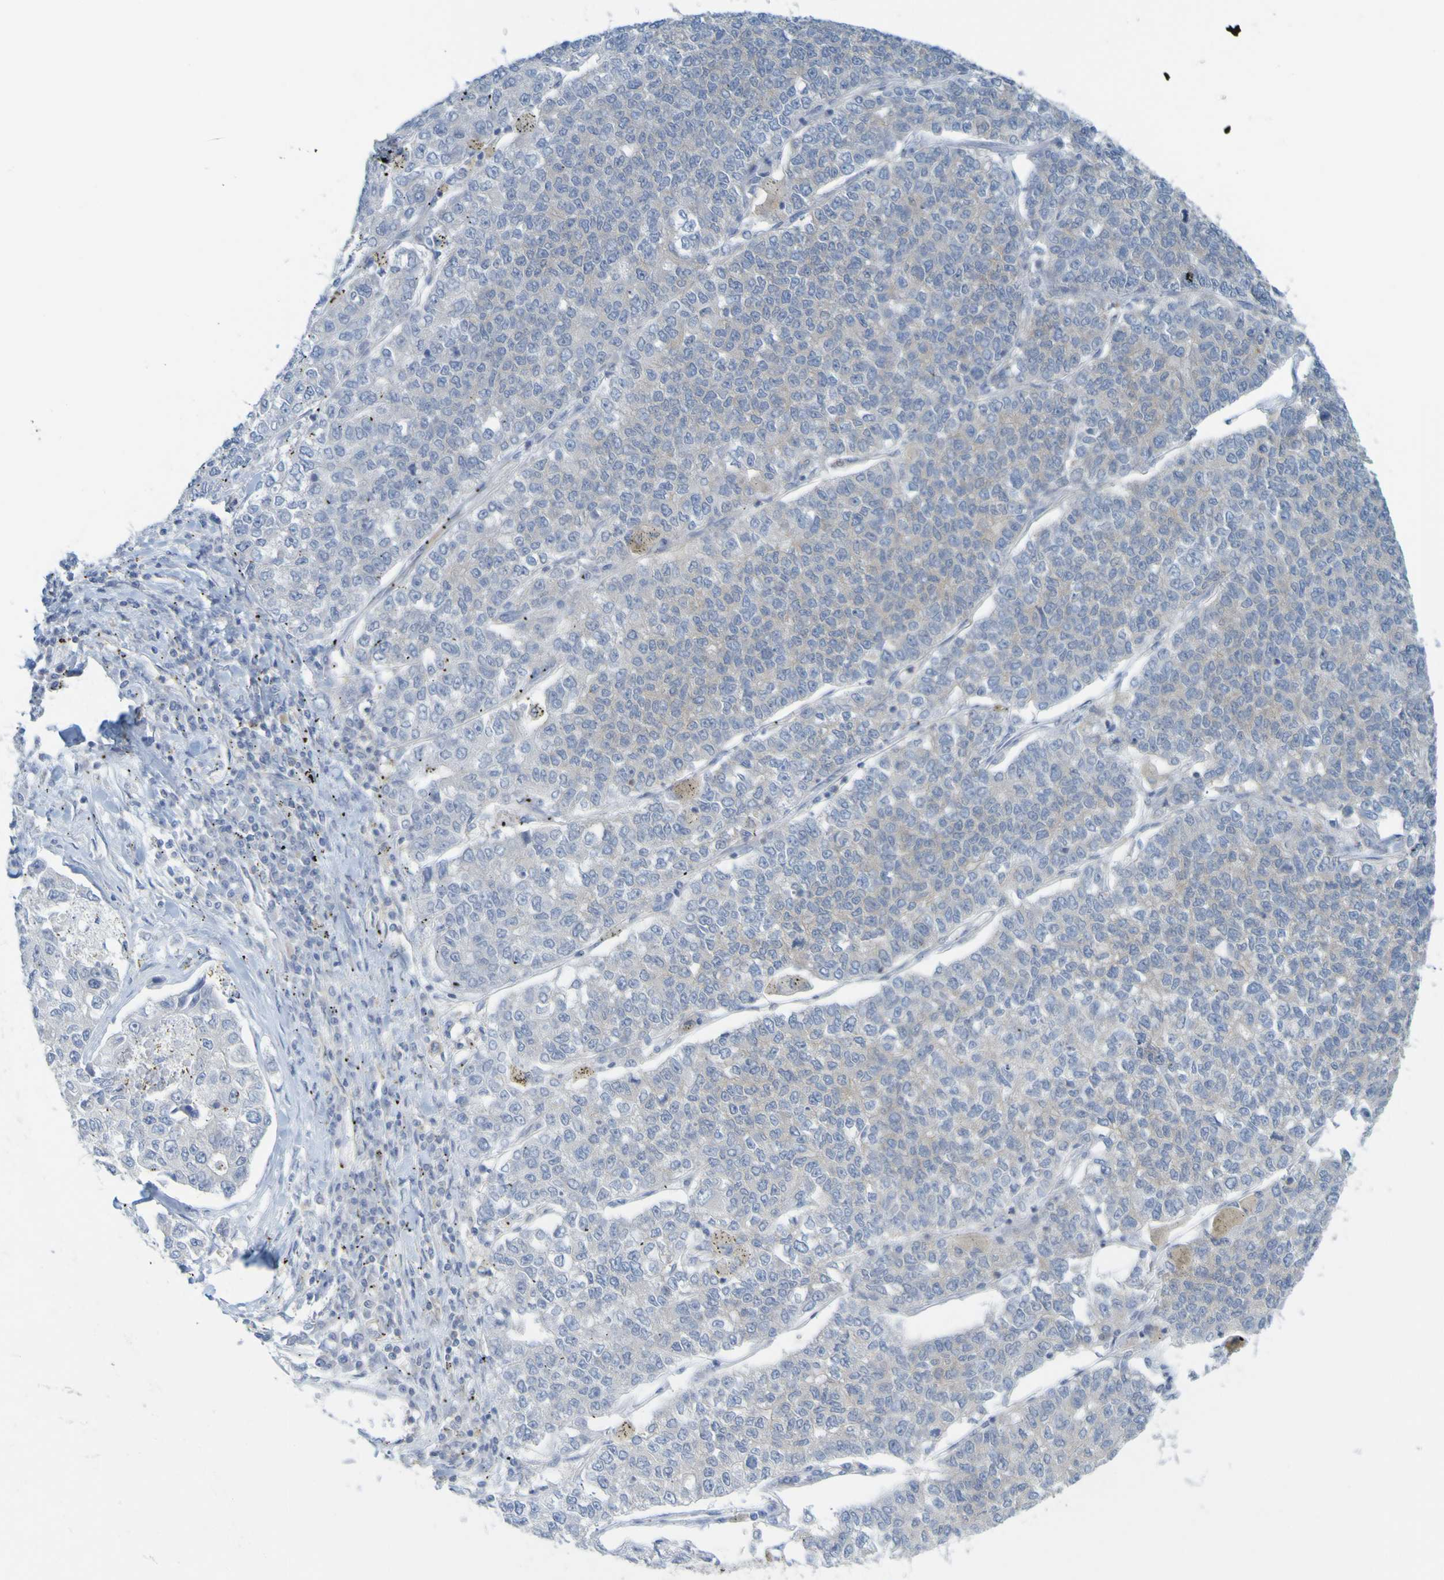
{"staining": {"intensity": "negative", "quantity": "none", "location": "none"}, "tissue": "lung cancer", "cell_type": "Tumor cells", "image_type": "cancer", "snomed": [{"axis": "morphology", "description": "Adenocarcinoma, NOS"}, {"axis": "topography", "description": "Lung"}], "caption": "High magnification brightfield microscopy of lung cancer stained with DAB (brown) and counterstained with hematoxylin (blue): tumor cells show no significant positivity.", "gene": "APPL1", "patient": {"sex": "male", "age": 49}}